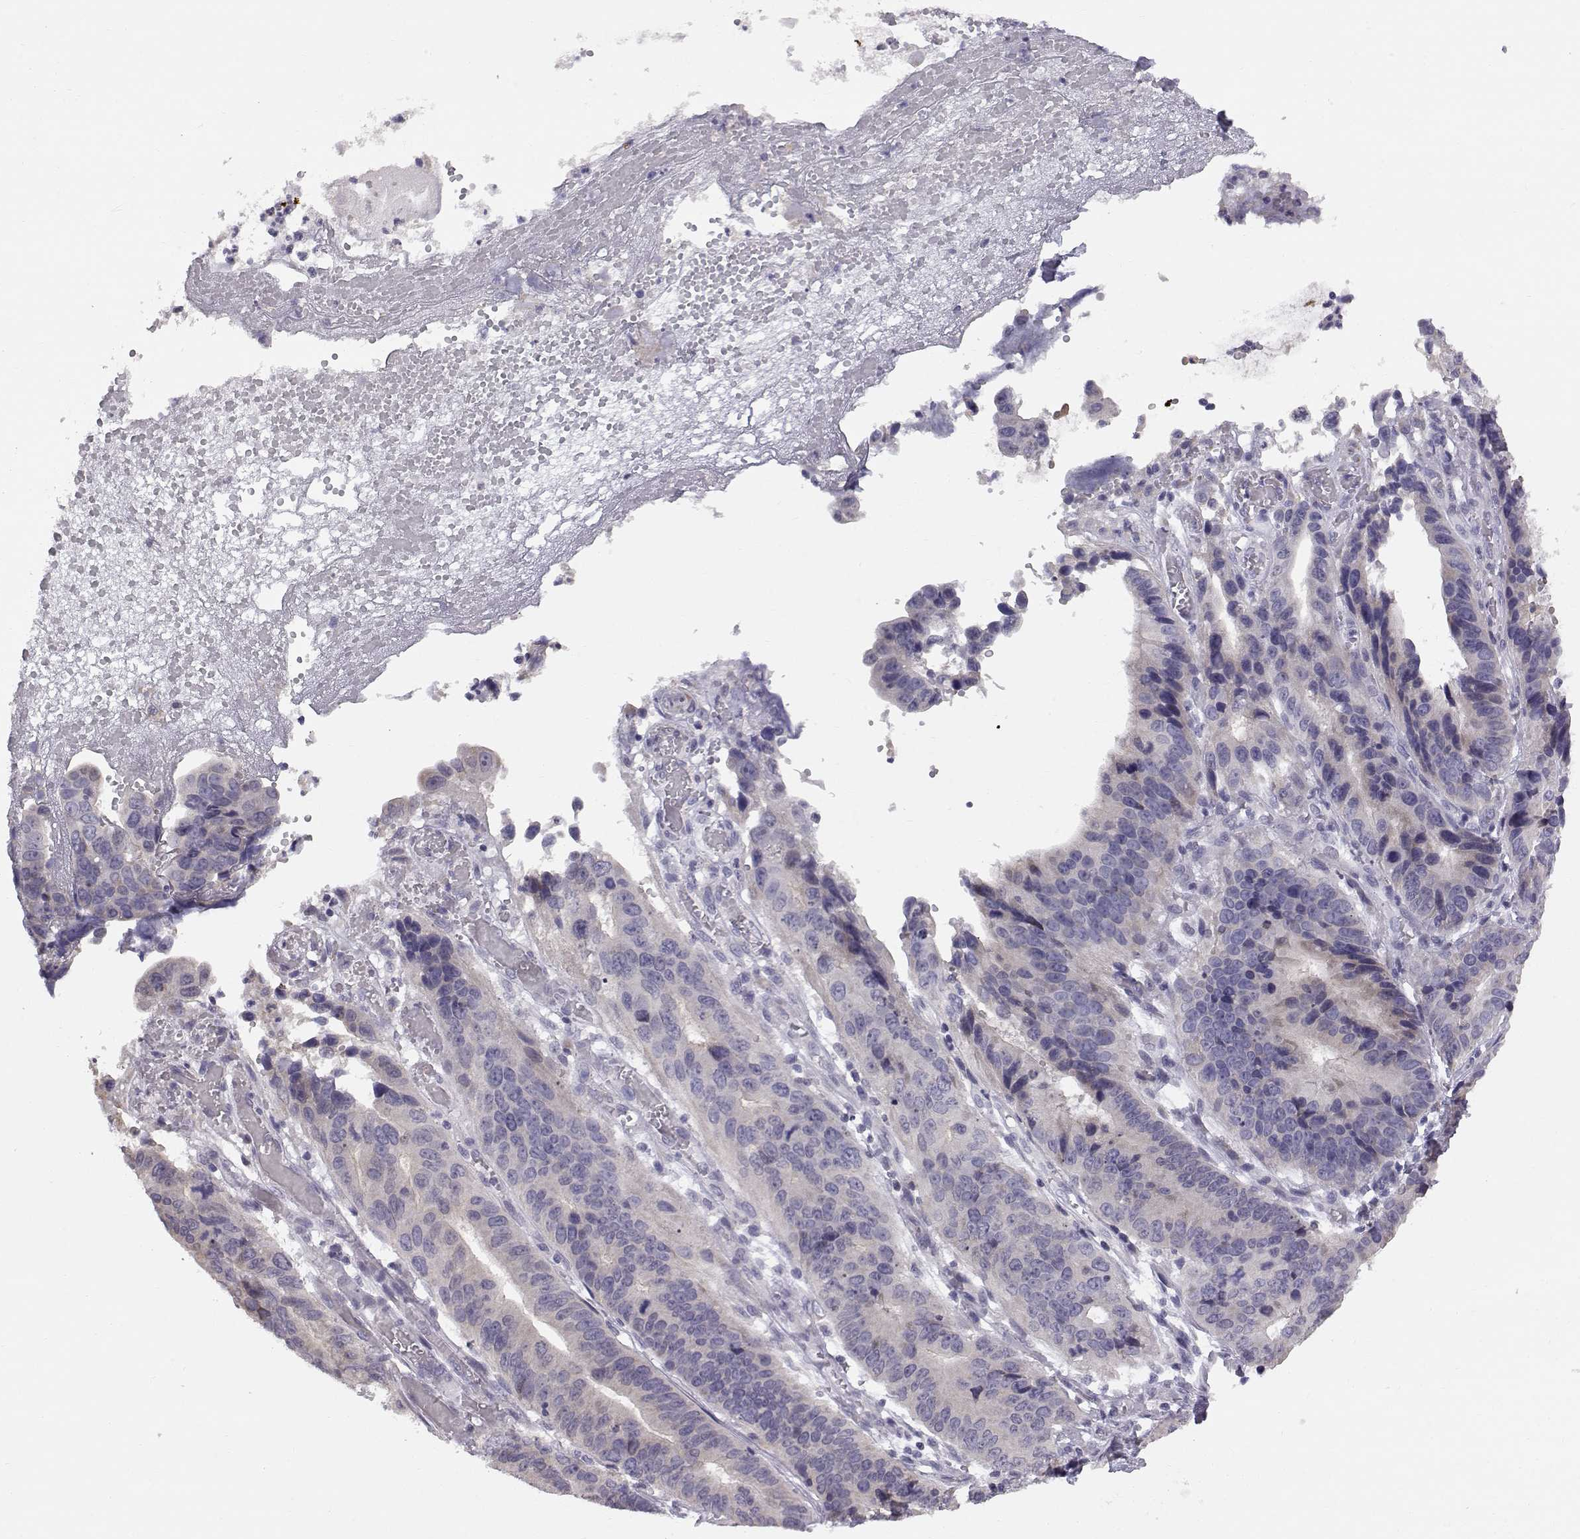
{"staining": {"intensity": "negative", "quantity": "none", "location": "none"}, "tissue": "stomach cancer", "cell_type": "Tumor cells", "image_type": "cancer", "snomed": [{"axis": "morphology", "description": "Adenocarcinoma, NOS"}, {"axis": "topography", "description": "Stomach"}], "caption": "This is an immunohistochemistry (IHC) micrograph of human adenocarcinoma (stomach). There is no expression in tumor cells.", "gene": "ACSL6", "patient": {"sex": "male", "age": 84}}